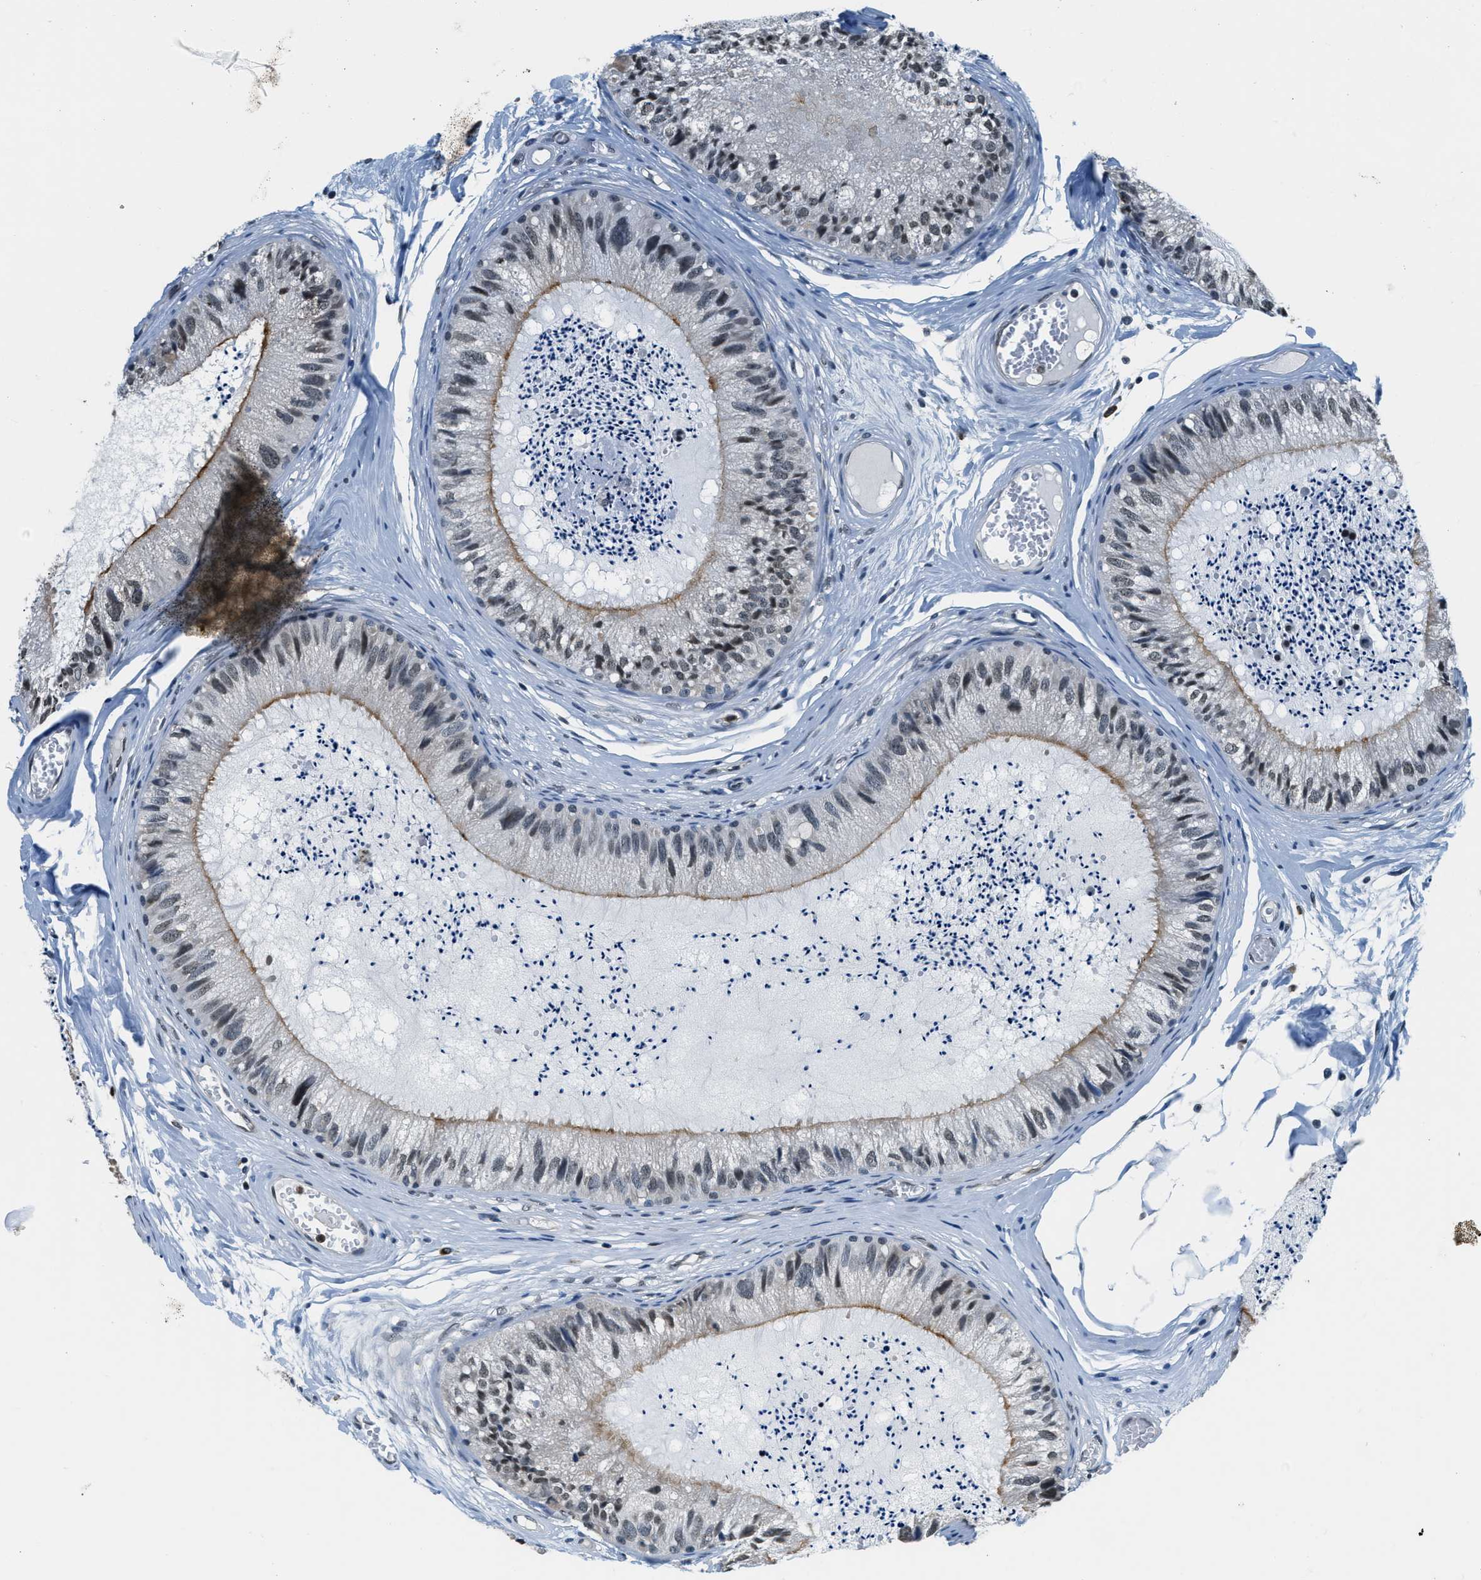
{"staining": {"intensity": "moderate", "quantity": "25%-75%", "location": "cytoplasmic/membranous,nuclear"}, "tissue": "epididymis", "cell_type": "Glandular cells", "image_type": "normal", "snomed": [{"axis": "morphology", "description": "Normal tissue, NOS"}, {"axis": "topography", "description": "Epididymis"}], "caption": "Human epididymis stained for a protein (brown) demonstrates moderate cytoplasmic/membranous,nuclear positive expression in approximately 25%-75% of glandular cells.", "gene": "RAB11FIP1", "patient": {"sex": "male", "age": 31}}